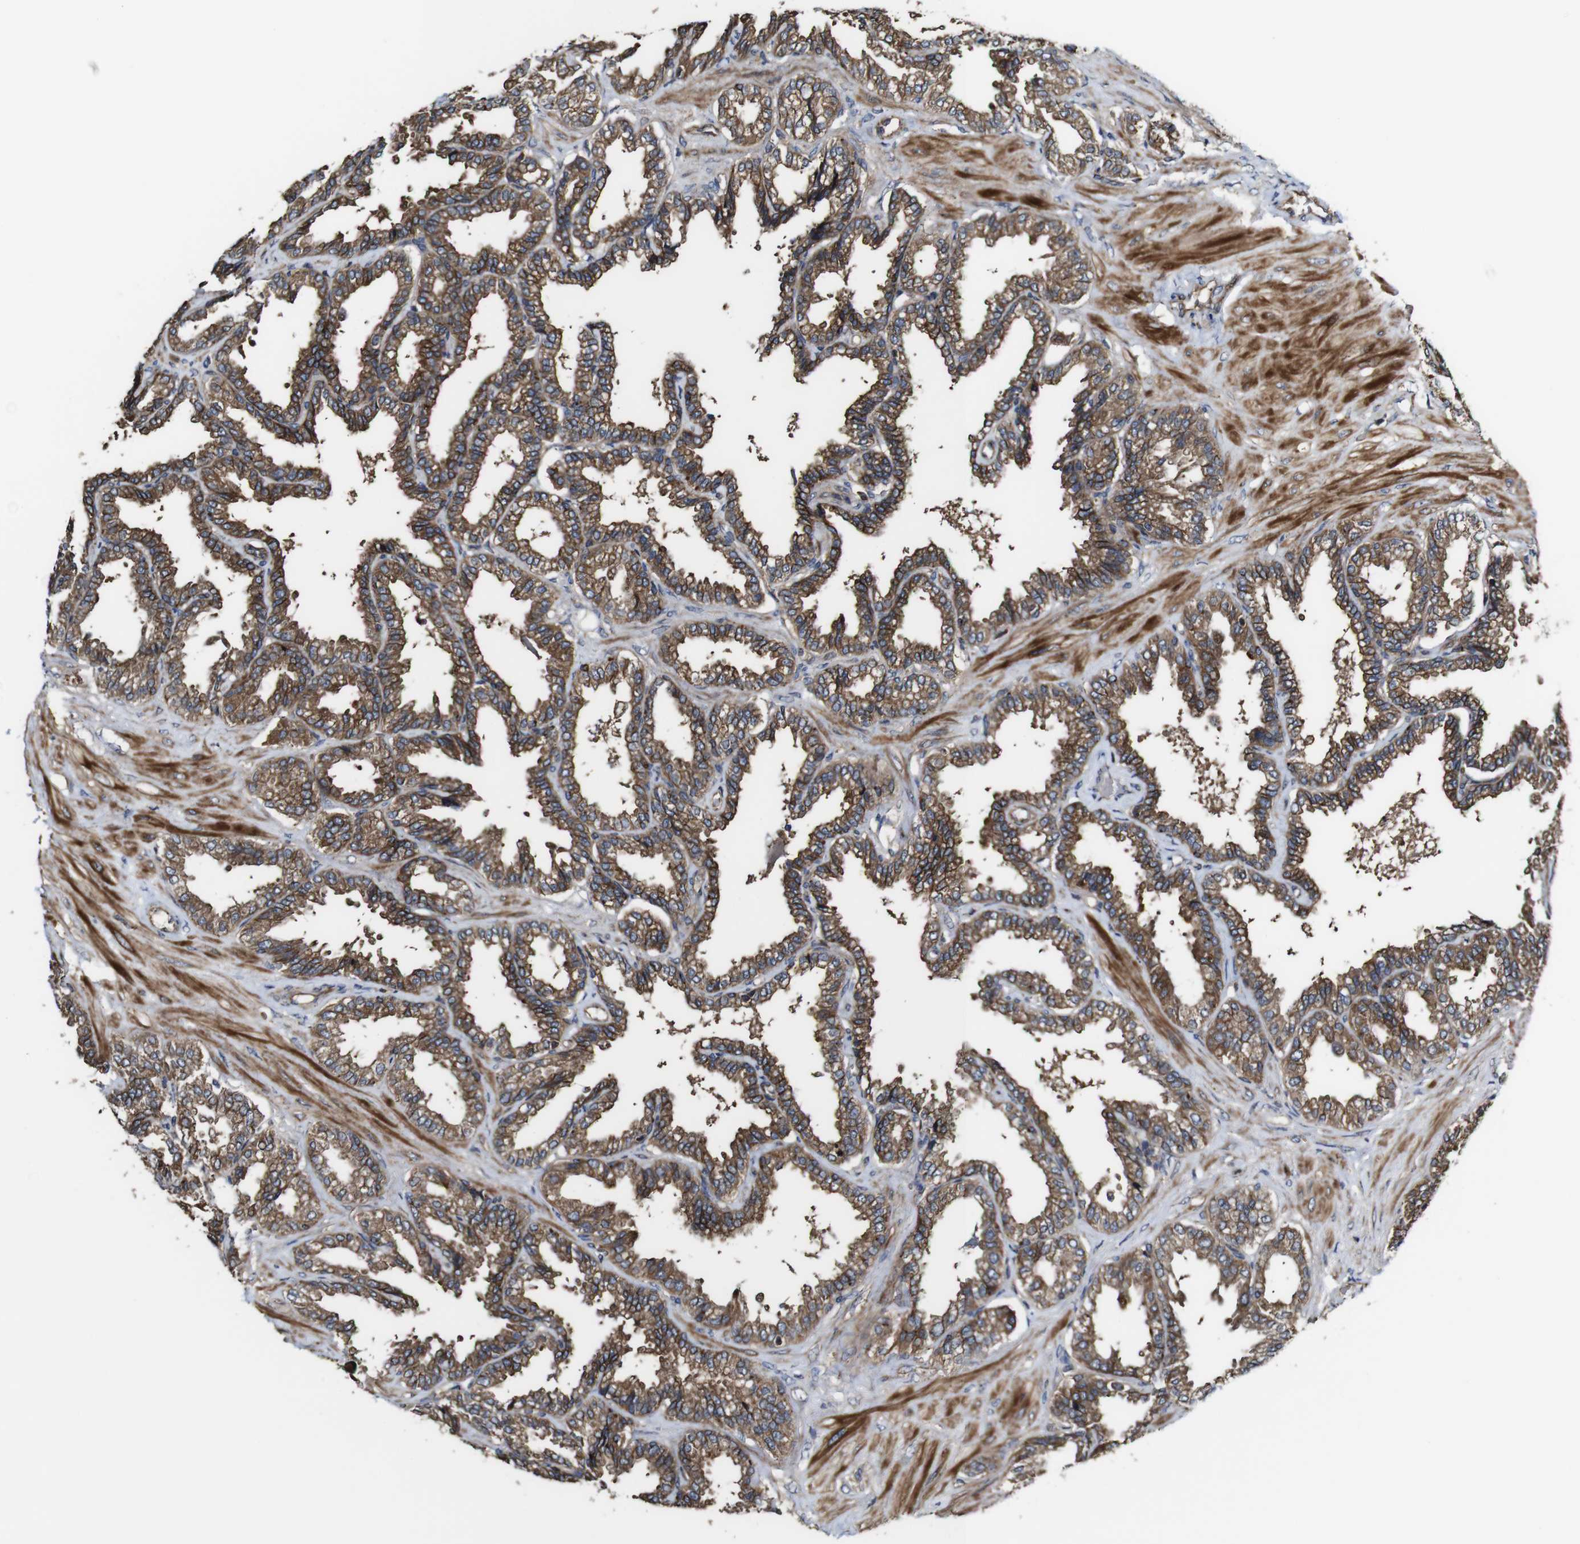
{"staining": {"intensity": "moderate", "quantity": ">75%", "location": "cytoplasmic/membranous"}, "tissue": "seminal vesicle", "cell_type": "Glandular cells", "image_type": "normal", "snomed": [{"axis": "morphology", "description": "Normal tissue, NOS"}, {"axis": "topography", "description": "Seminal veicle"}], "caption": "IHC staining of normal seminal vesicle, which exhibits medium levels of moderate cytoplasmic/membranous positivity in approximately >75% of glandular cells indicating moderate cytoplasmic/membranous protein positivity. The staining was performed using DAB (brown) for protein detection and nuclei were counterstained in hematoxylin (blue).", "gene": "TNIK", "patient": {"sex": "male", "age": 46}}